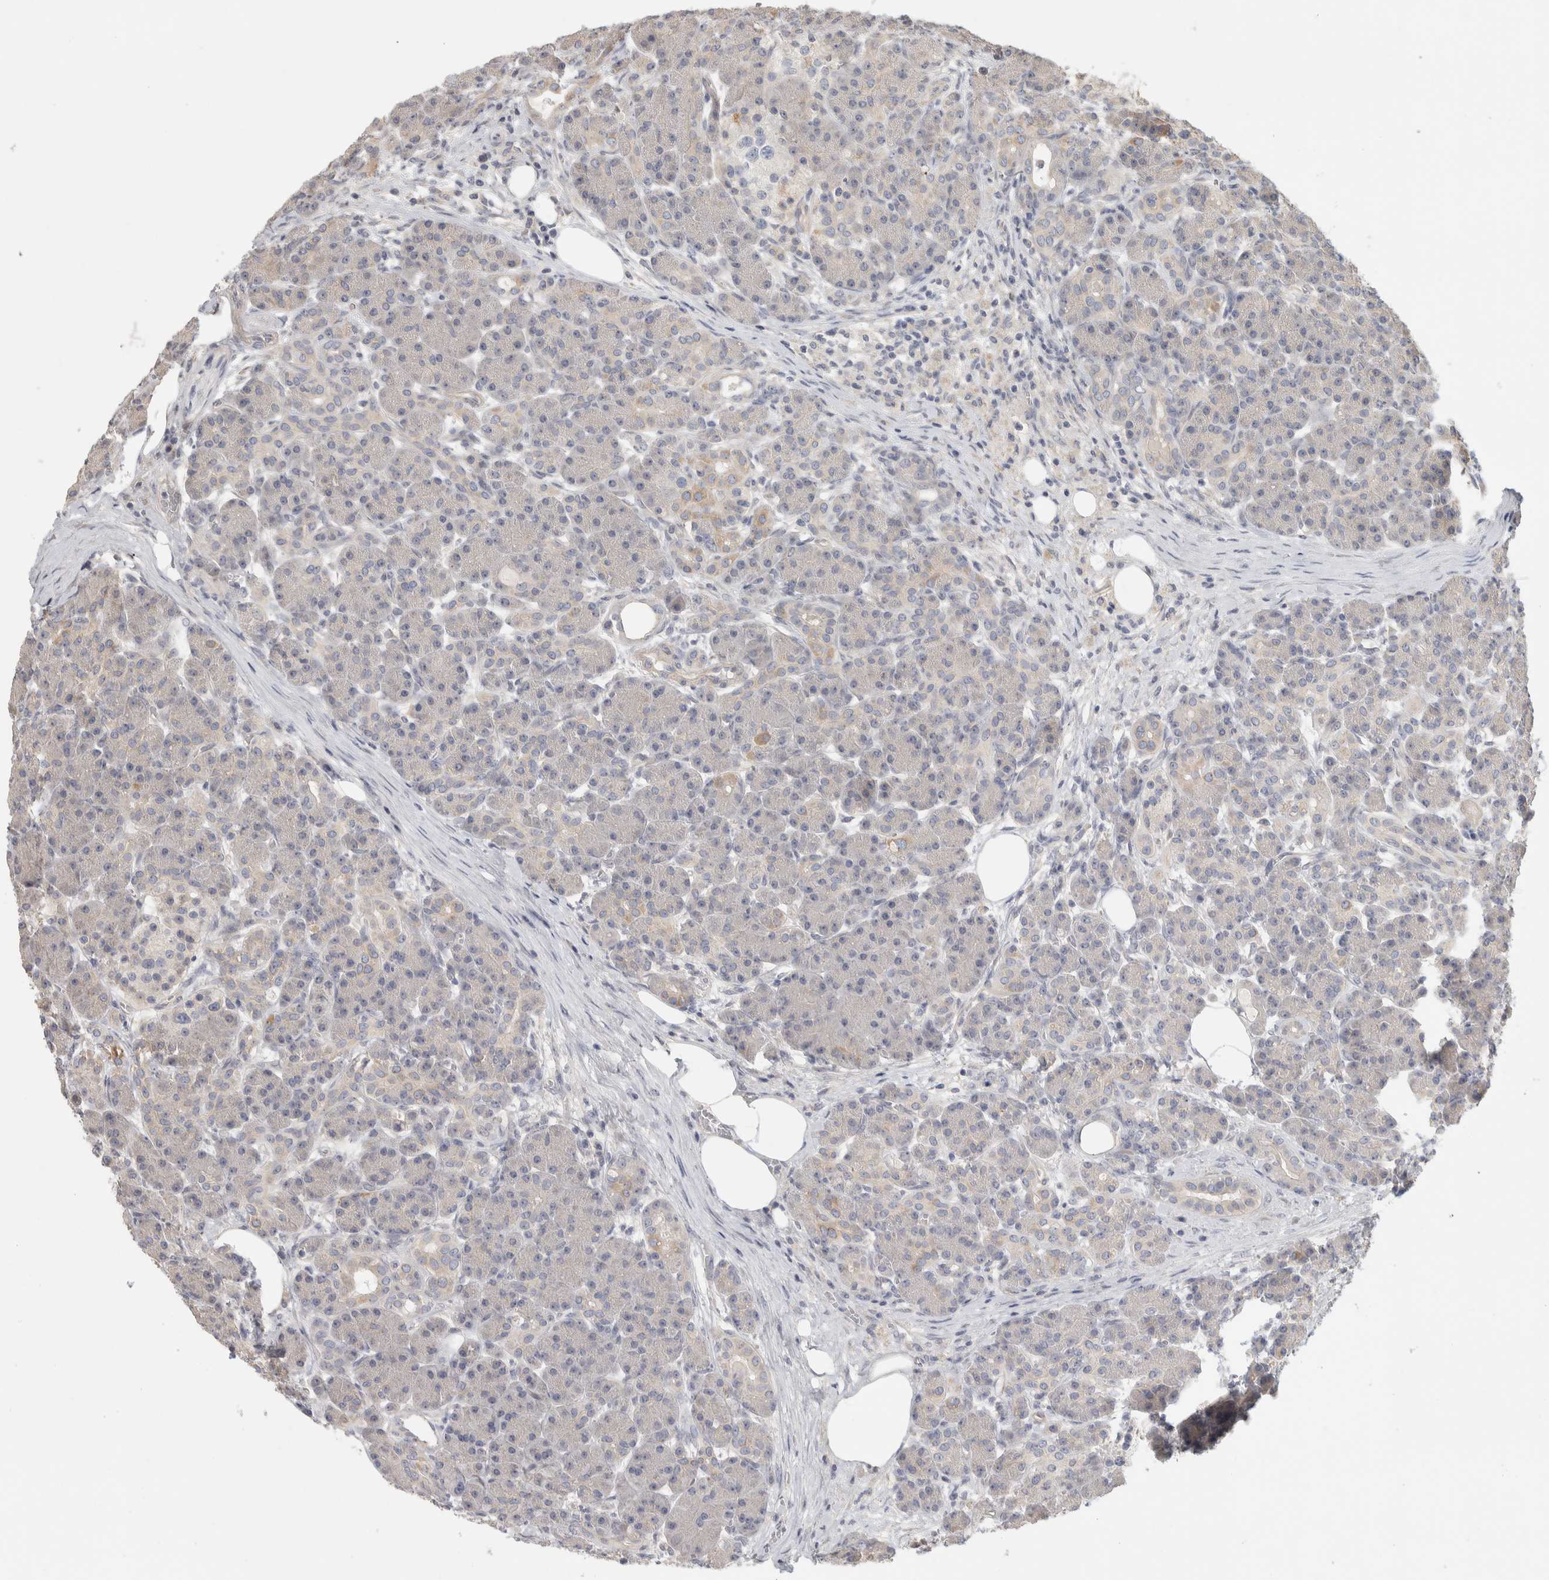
{"staining": {"intensity": "weak", "quantity": "<25%", "location": "cytoplasmic/membranous"}, "tissue": "pancreas", "cell_type": "Exocrine glandular cells", "image_type": "normal", "snomed": [{"axis": "morphology", "description": "Normal tissue, NOS"}, {"axis": "topography", "description": "Pancreas"}], "caption": "Immunohistochemistry (IHC) of unremarkable human pancreas demonstrates no positivity in exocrine glandular cells.", "gene": "DCXR", "patient": {"sex": "male", "age": 63}}